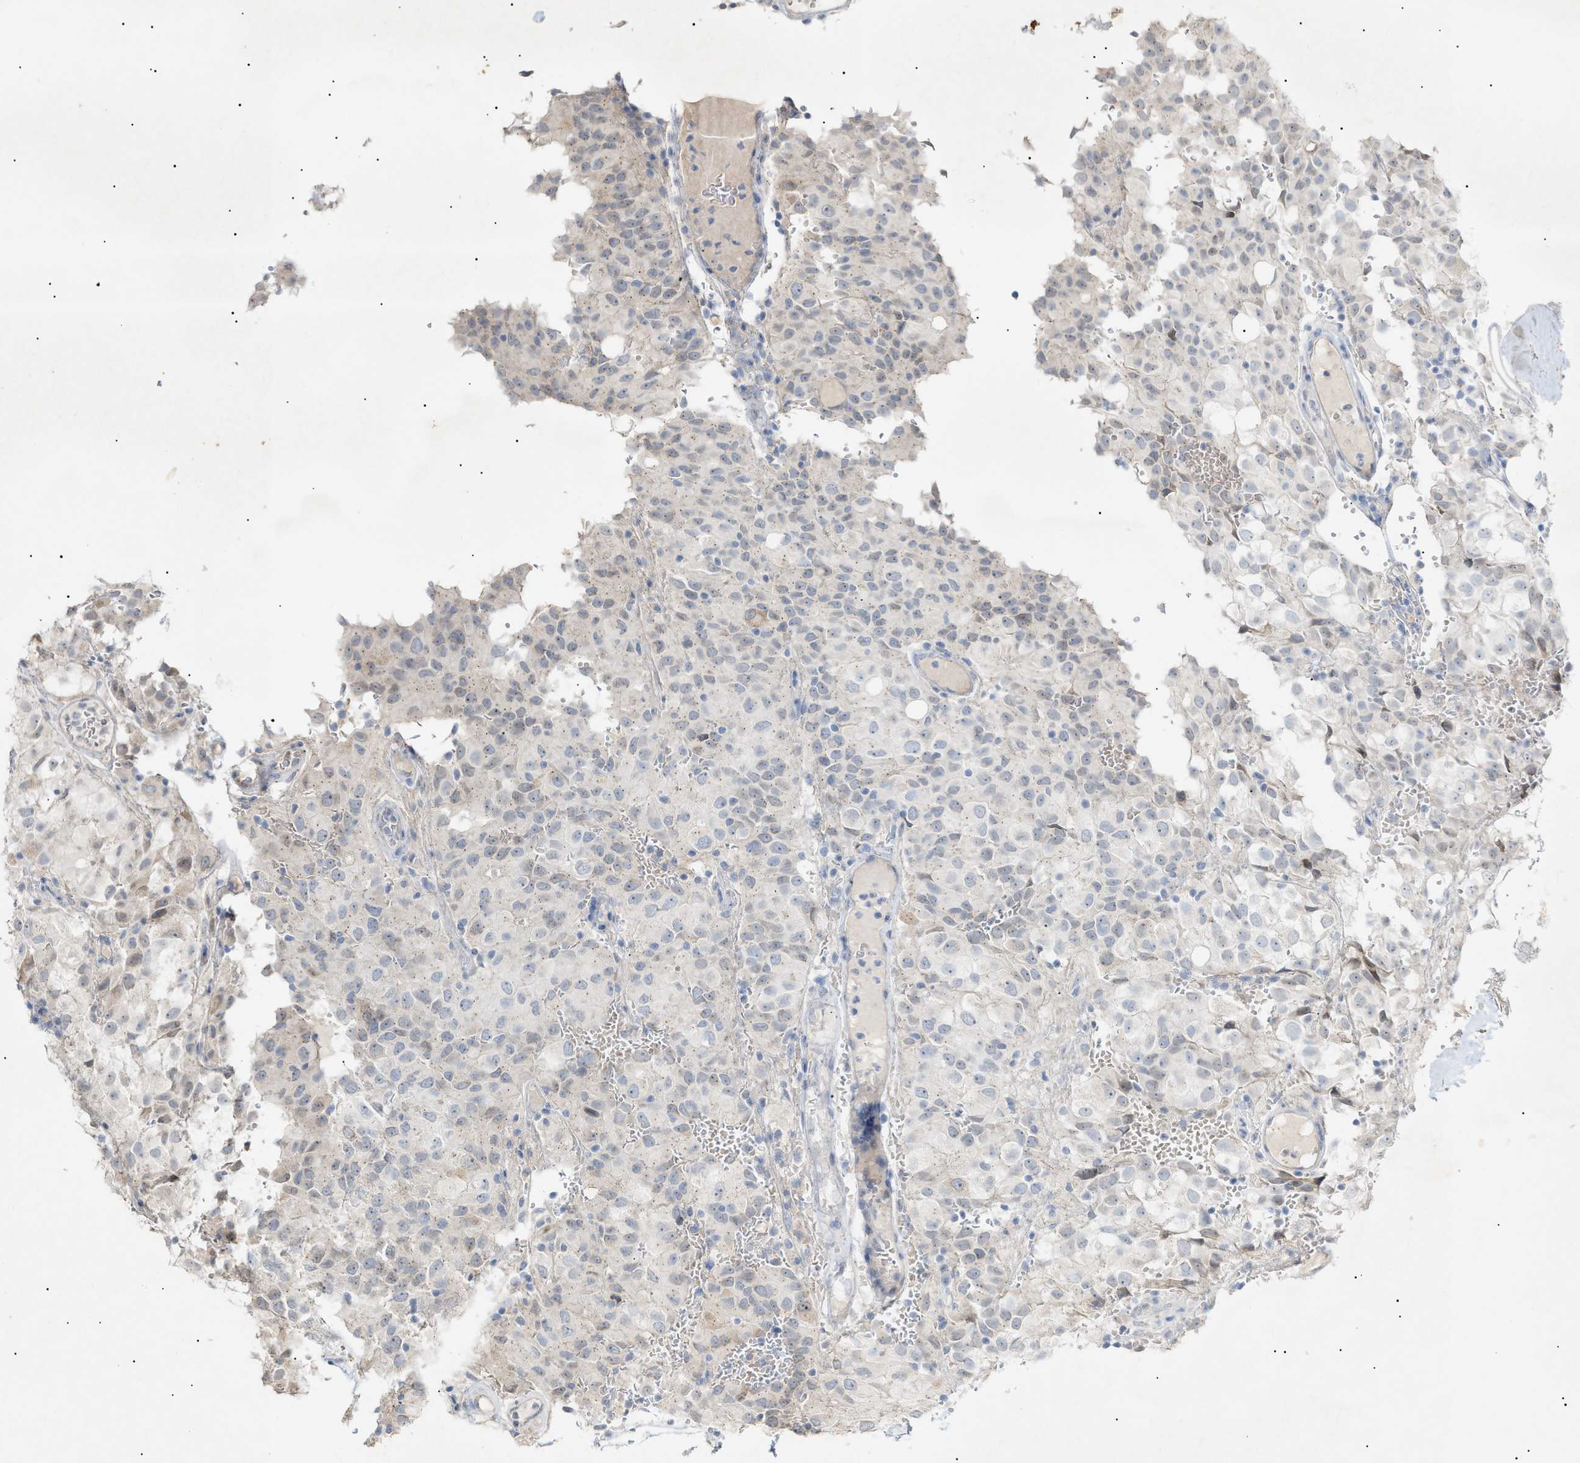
{"staining": {"intensity": "weak", "quantity": "<25%", "location": "cytoplasmic/membranous,nuclear"}, "tissue": "glioma", "cell_type": "Tumor cells", "image_type": "cancer", "snomed": [{"axis": "morphology", "description": "Glioma, malignant, High grade"}, {"axis": "topography", "description": "Brain"}], "caption": "The micrograph displays no staining of tumor cells in high-grade glioma (malignant).", "gene": "SLC25A31", "patient": {"sex": "male", "age": 32}}